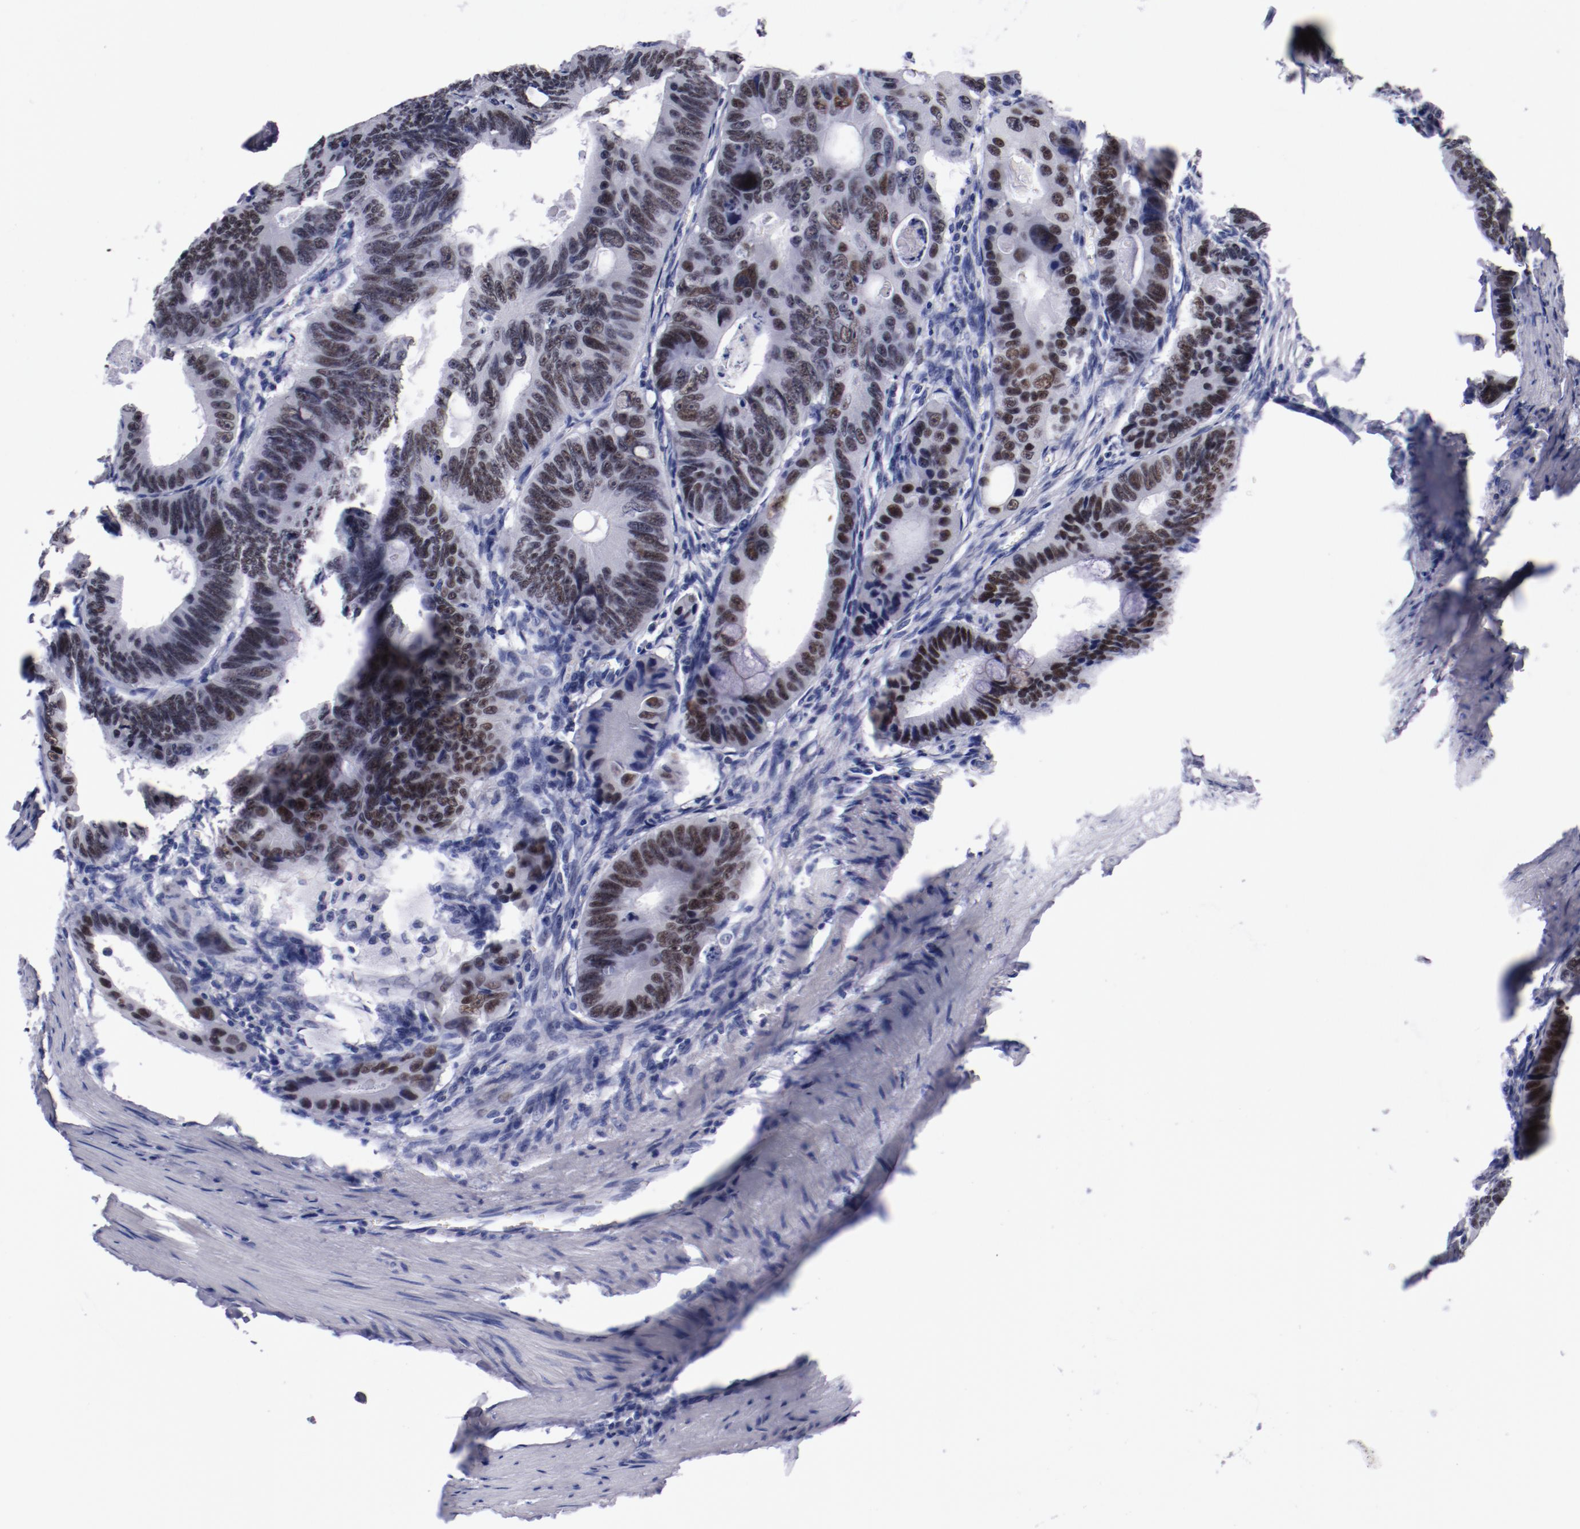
{"staining": {"intensity": "moderate", "quantity": ">75%", "location": "nuclear"}, "tissue": "colorectal cancer", "cell_type": "Tumor cells", "image_type": "cancer", "snomed": [{"axis": "morphology", "description": "Adenocarcinoma, NOS"}, {"axis": "topography", "description": "Colon"}], "caption": "High-magnification brightfield microscopy of colorectal cancer stained with DAB (3,3'-diaminobenzidine) (brown) and counterstained with hematoxylin (blue). tumor cells exhibit moderate nuclear expression is seen in about>75% of cells. (Stains: DAB (3,3'-diaminobenzidine) in brown, nuclei in blue, Microscopy: brightfield microscopy at high magnification).", "gene": "HNF1B", "patient": {"sex": "female", "age": 55}}